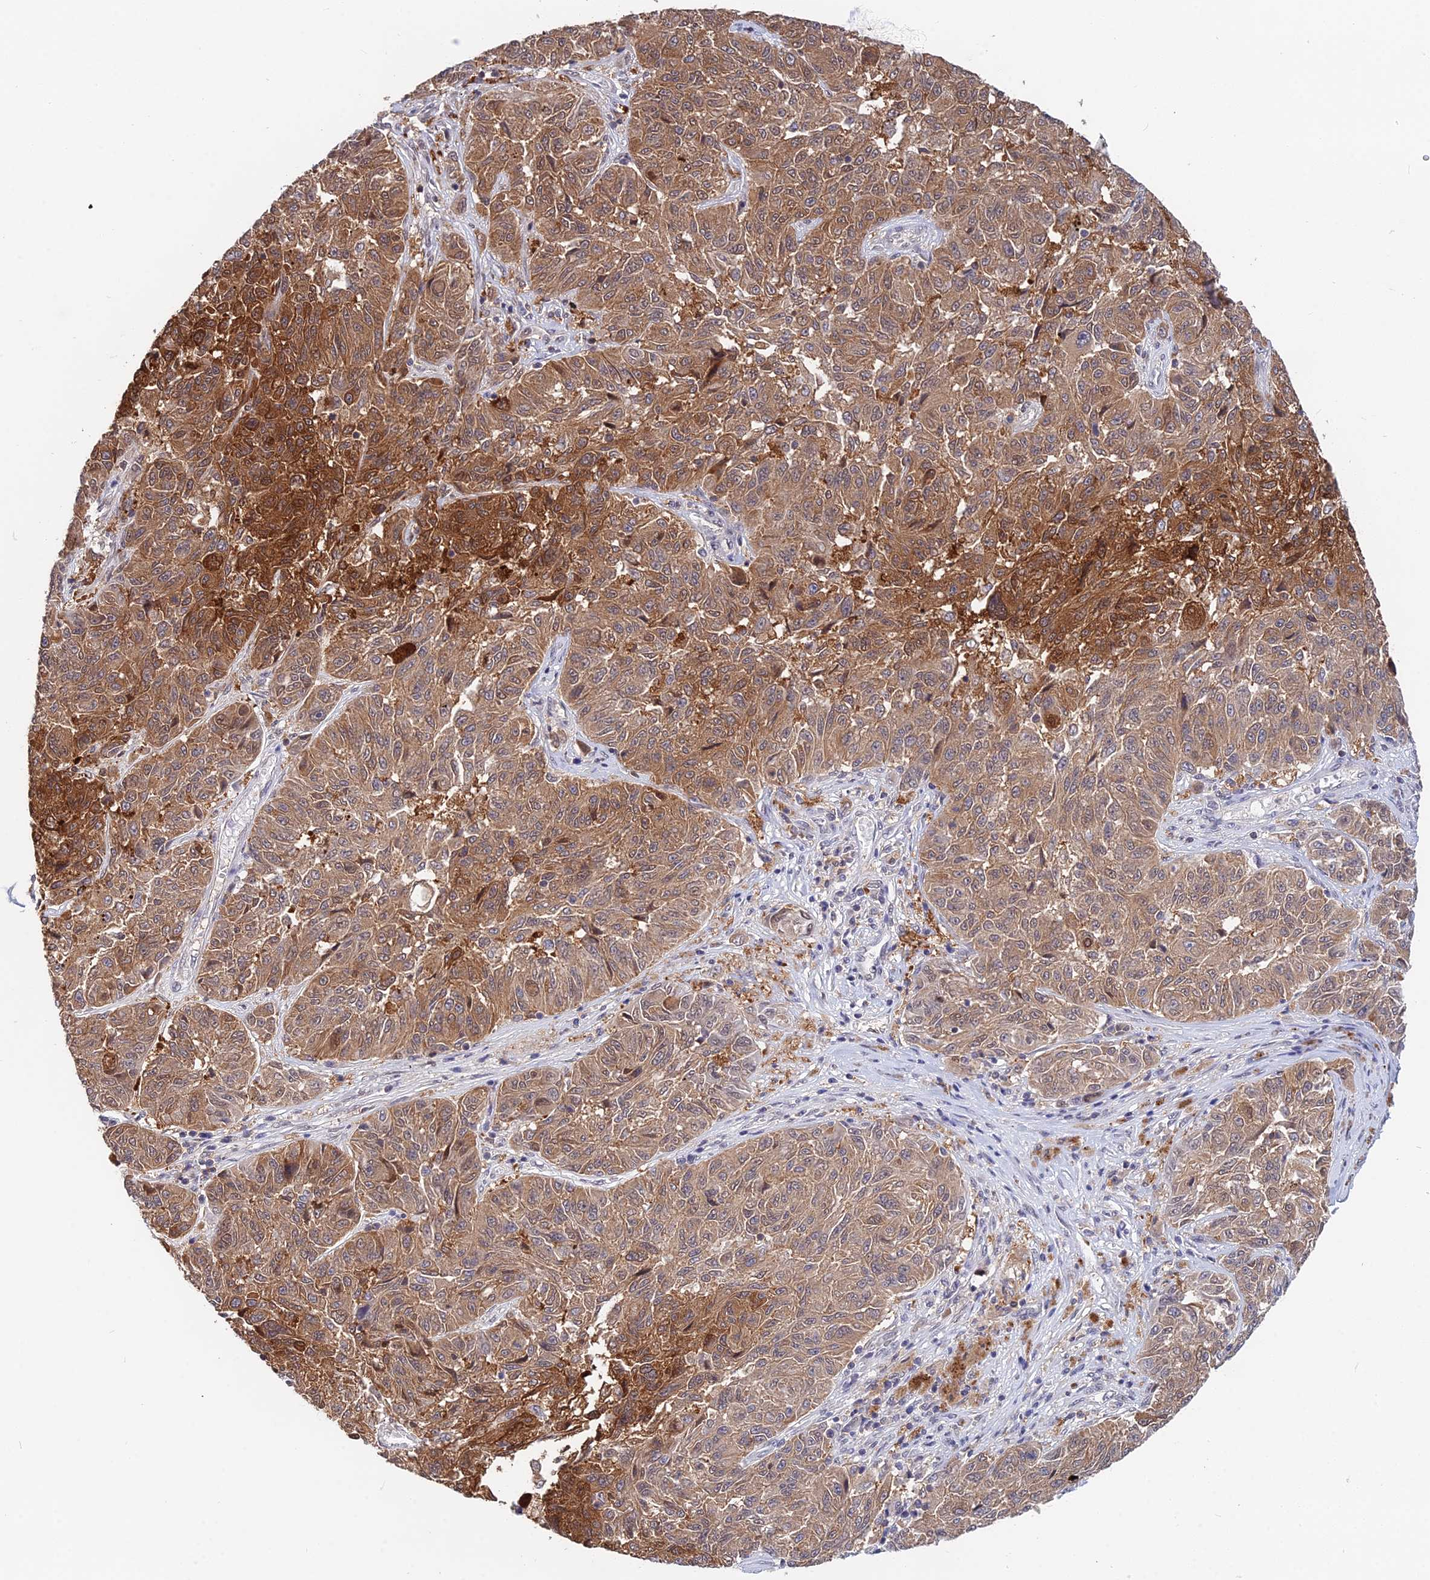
{"staining": {"intensity": "moderate", "quantity": ">75%", "location": "cytoplasmic/membranous"}, "tissue": "melanoma", "cell_type": "Tumor cells", "image_type": "cancer", "snomed": [{"axis": "morphology", "description": "Malignant melanoma, NOS"}, {"axis": "topography", "description": "Skin"}], "caption": "Human malignant melanoma stained with a protein marker shows moderate staining in tumor cells.", "gene": "B3GALT4", "patient": {"sex": "male", "age": 53}}